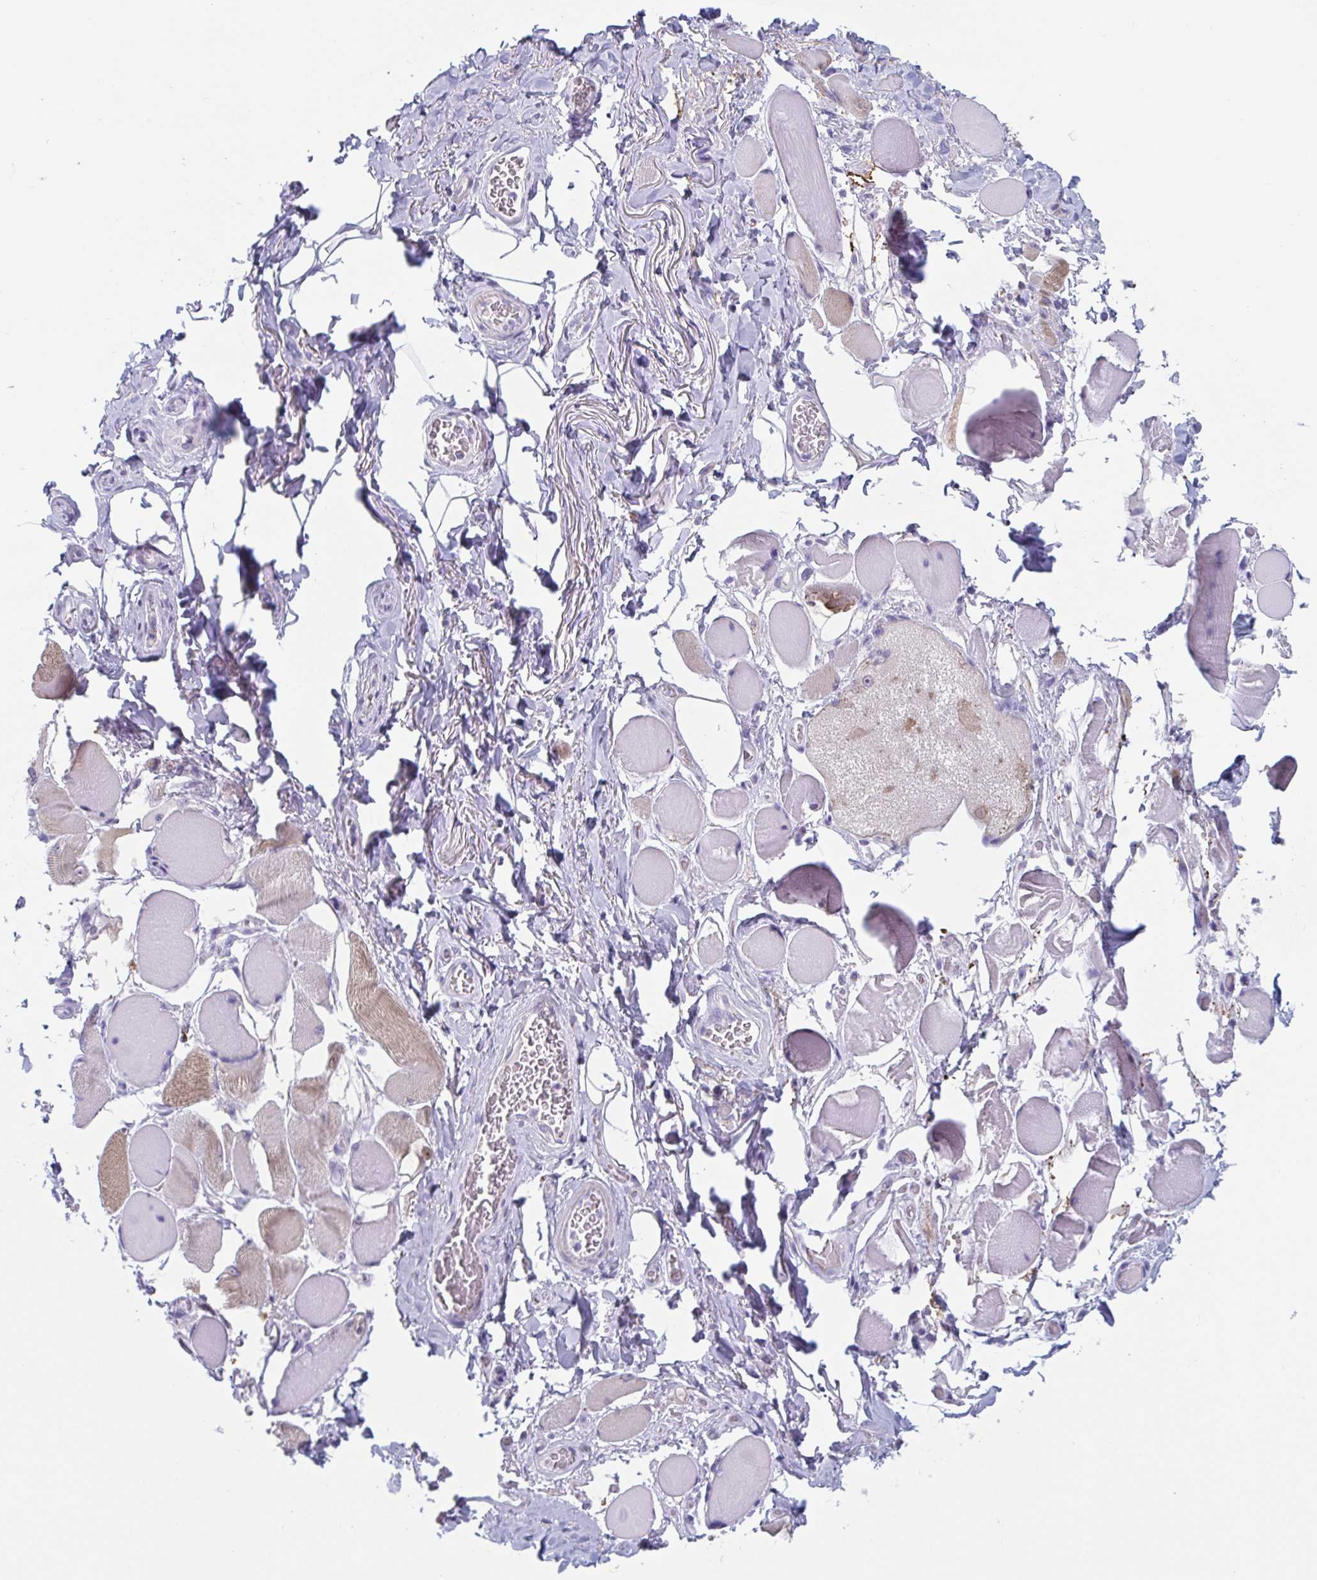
{"staining": {"intensity": "weak", "quantity": "25%-75%", "location": "cytoplasmic/membranous"}, "tissue": "skeletal muscle", "cell_type": "Myocytes", "image_type": "normal", "snomed": [{"axis": "morphology", "description": "Normal tissue, NOS"}, {"axis": "topography", "description": "Skeletal muscle"}, {"axis": "topography", "description": "Anal"}, {"axis": "topography", "description": "Peripheral nerve tissue"}], "caption": "Immunohistochemical staining of benign skeletal muscle displays weak cytoplasmic/membranous protein staining in approximately 25%-75% of myocytes.", "gene": "TAGLN3", "patient": {"sex": "male", "age": 53}}